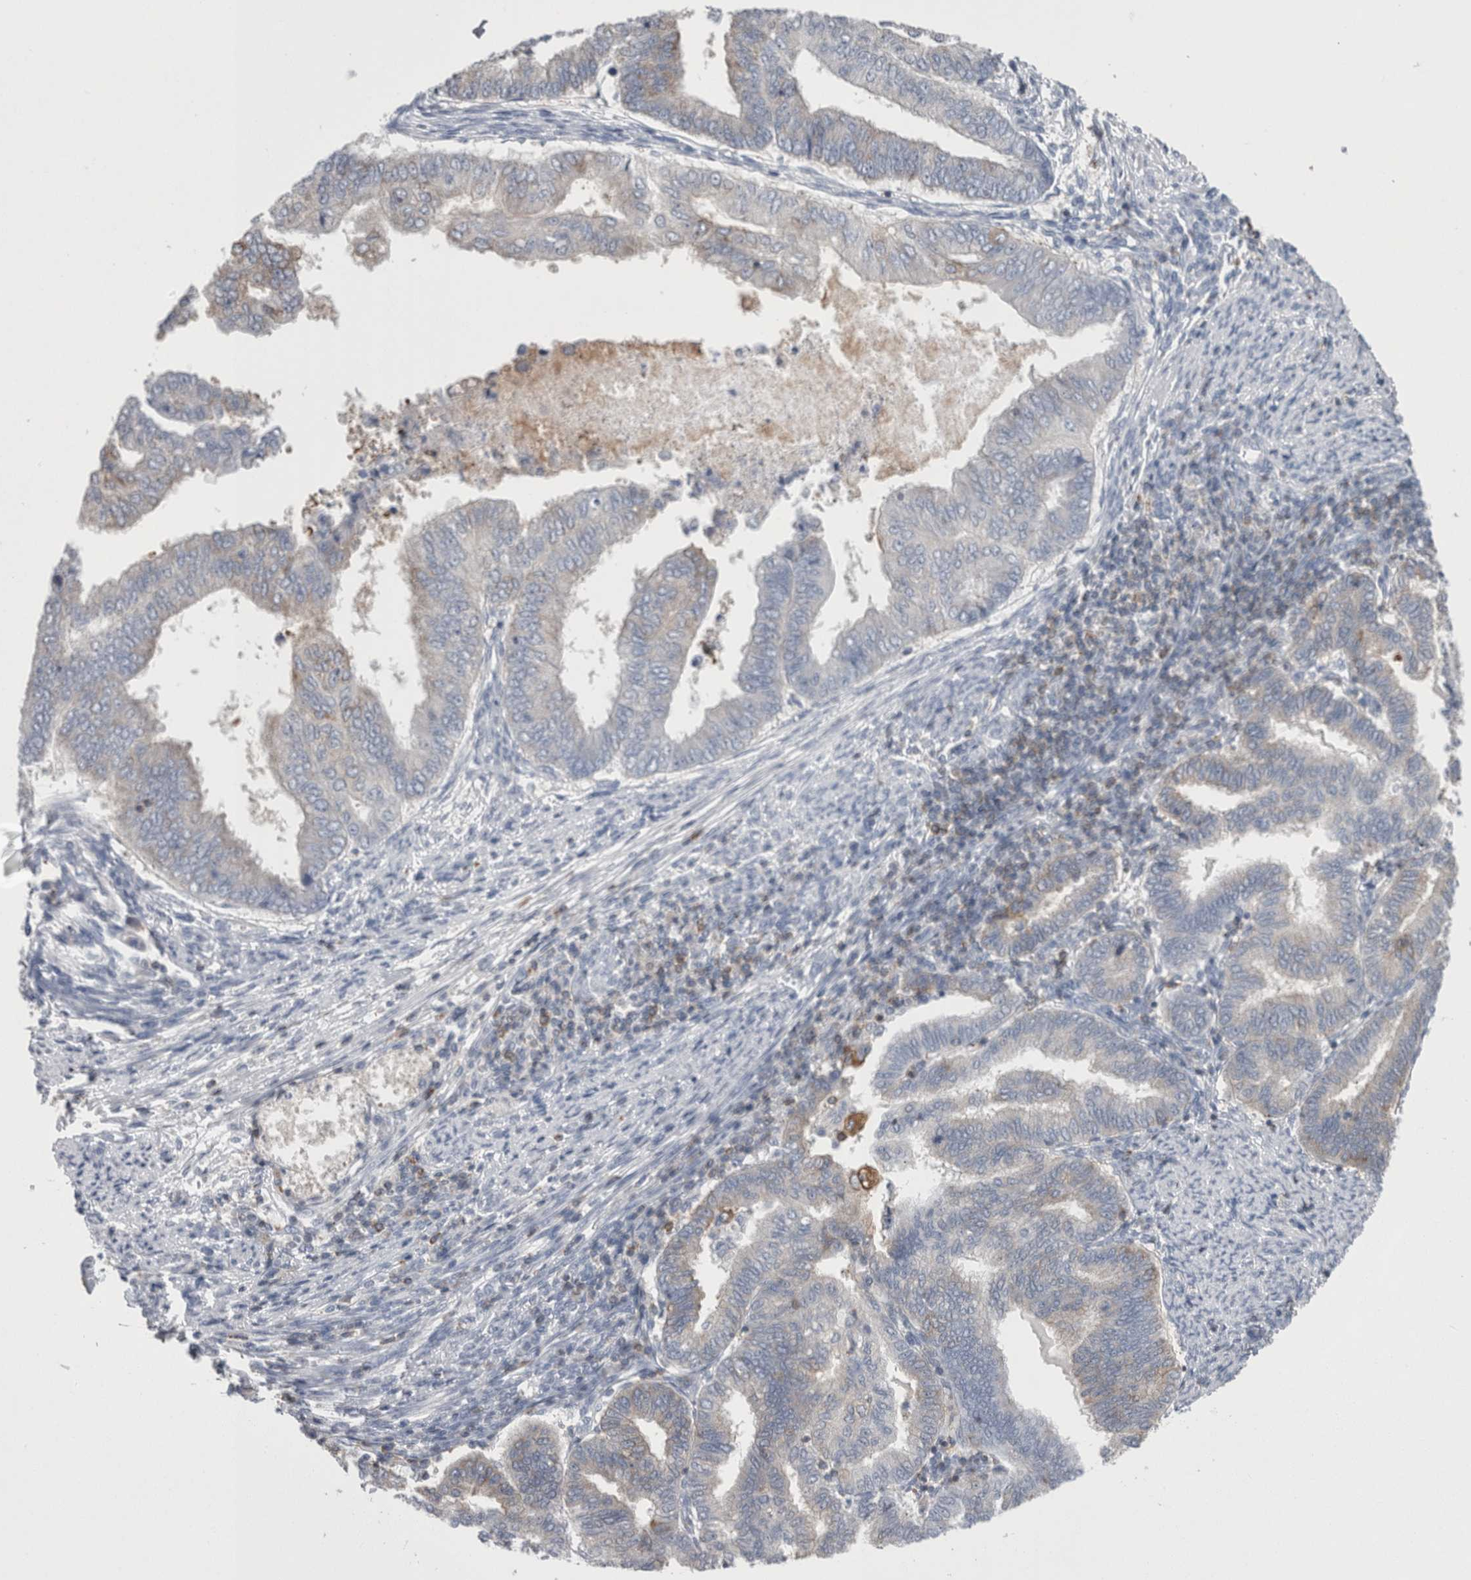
{"staining": {"intensity": "weak", "quantity": "<25%", "location": "cytoplasmic/membranous"}, "tissue": "endometrial cancer", "cell_type": "Tumor cells", "image_type": "cancer", "snomed": [{"axis": "morphology", "description": "Polyp, NOS"}, {"axis": "morphology", "description": "Adenocarcinoma, NOS"}, {"axis": "morphology", "description": "Adenoma, NOS"}, {"axis": "topography", "description": "Endometrium"}], "caption": "Immunohistochemistry (IHC) histopathology image of neoplastic tissue: endometrial adenoma stained with DAB (3,3'-diaminobenzidine) exhibits no significant protein expression in tumor cells.", "gene": "DCTN6", "patient": {"sex": "female", "age": 79}}